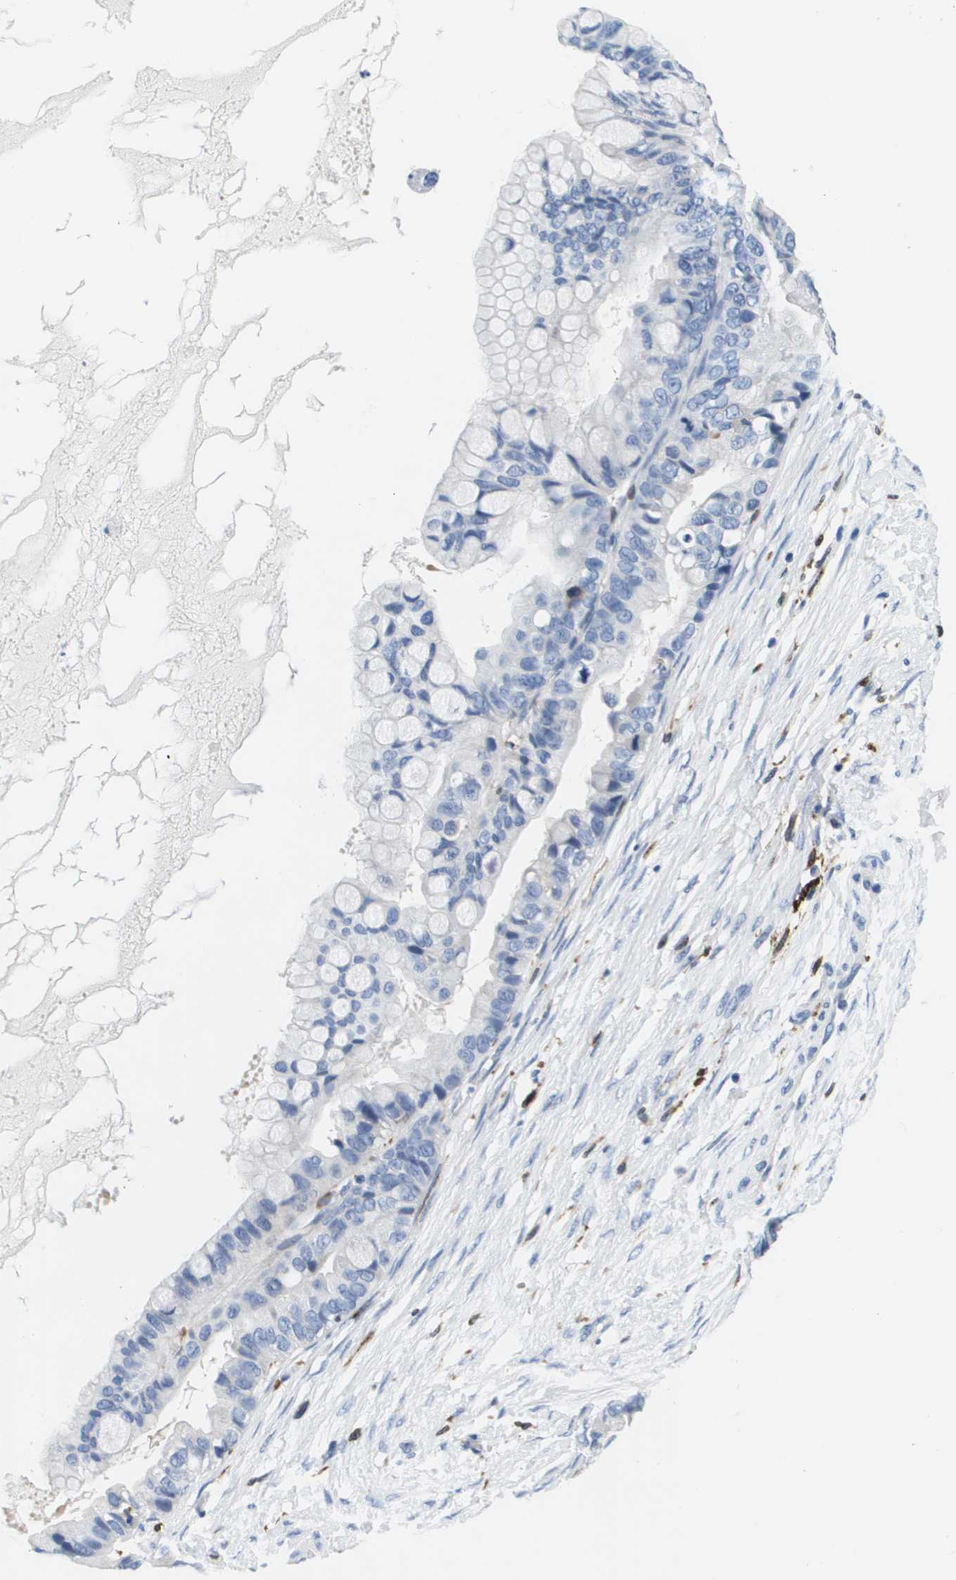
{"staining": {"intensity": "negative", "quantity": "none", "location": "none"}, "tissue": "ovarian cancer", "cell_type": "Tumor cells", "image_type": "cancer", "snomed": [{"axis": "morphology", "description": "Cystadenocarcinoma, mucinous, NOS"}, {"axis": "topography", "description": "Ovary"}], "caption": "Tumor cells are negative for brown protein staining in ovarian cancer (mucinous cystadenocarcinoma). (DAB immunohistochemistry with hematoxylin counter stain).", "gene": "HMOX1", "patient": {"sex": "female", "age": 80}}